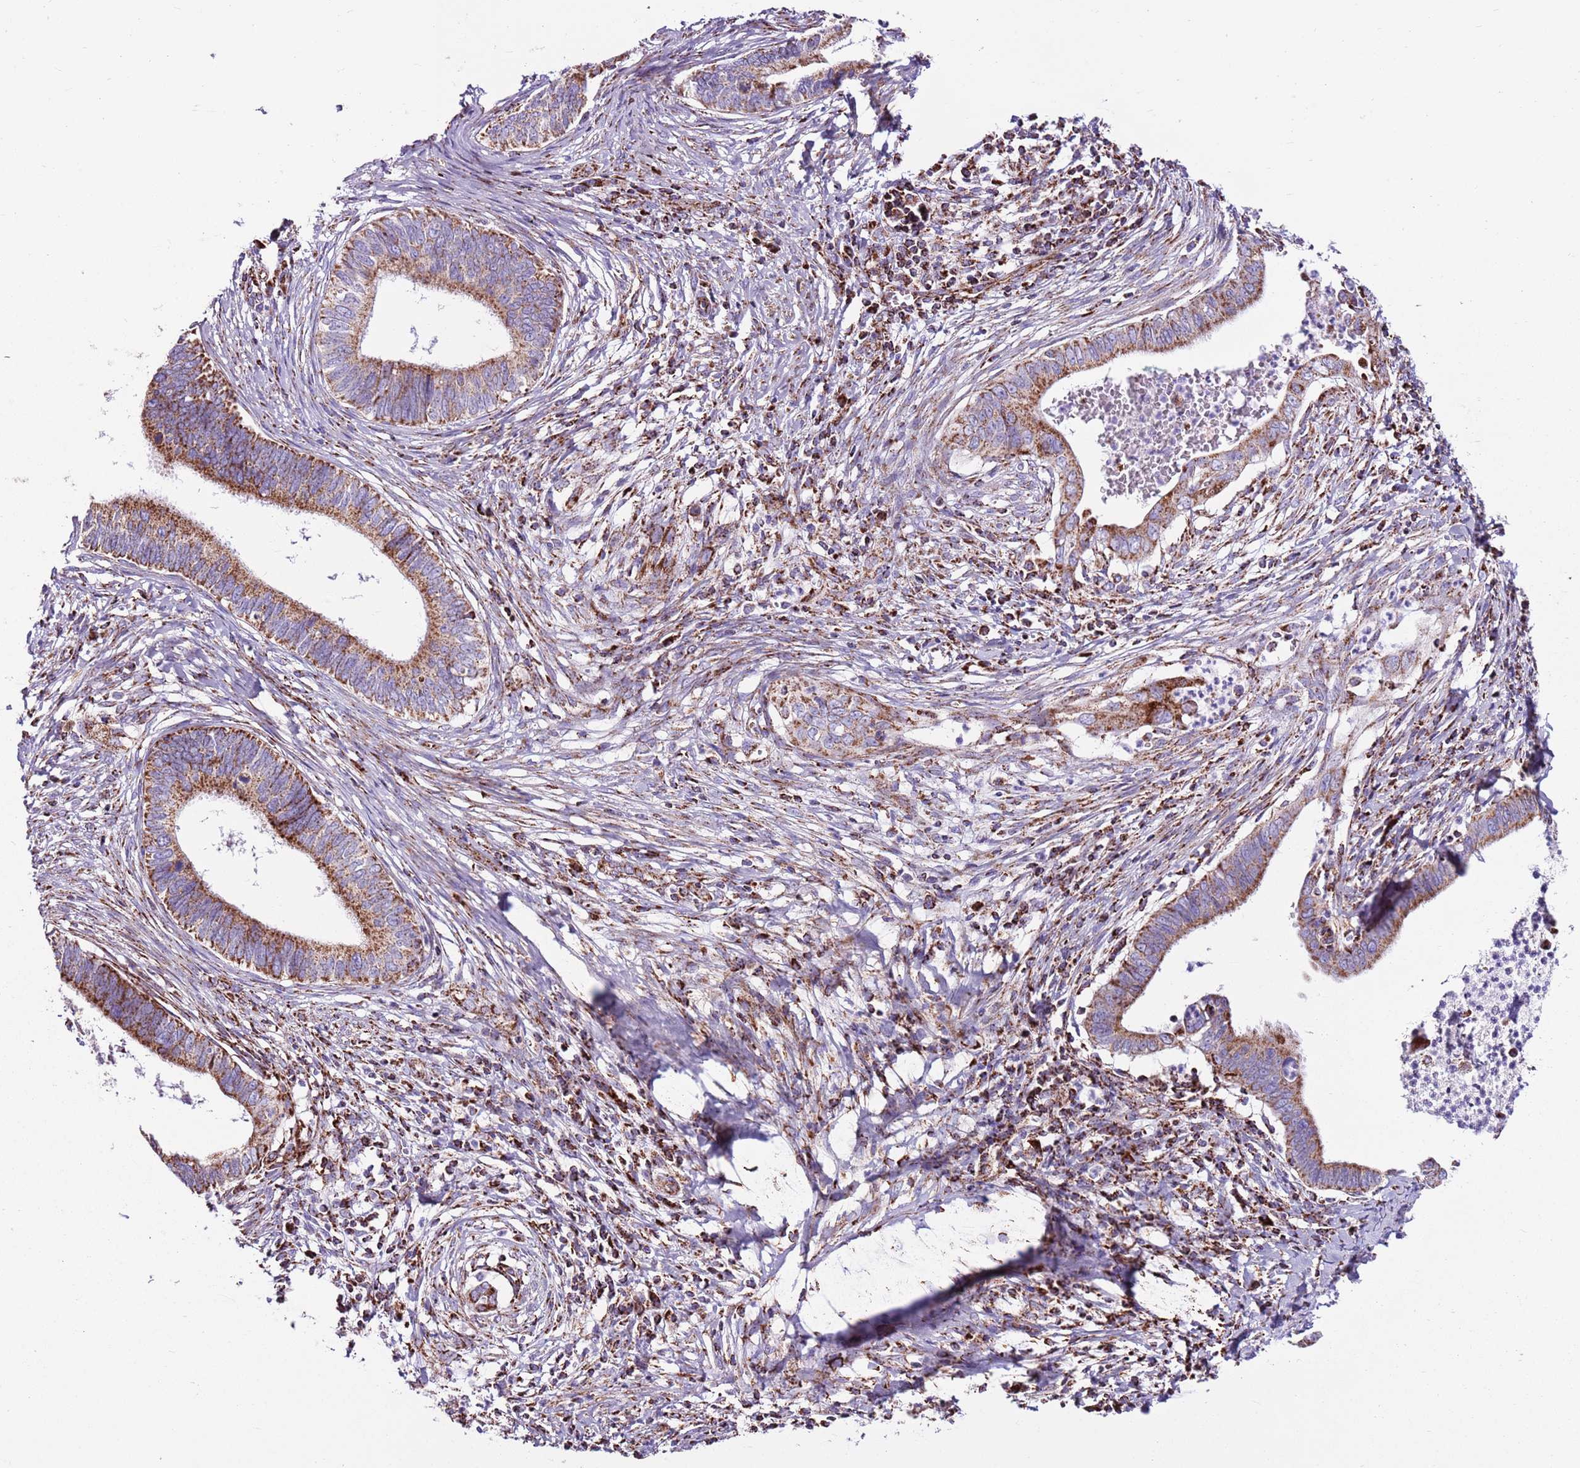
{"staining": {"intensity": "moderate", "quantity": ">75%", "location": "cytoplasmic/membranous"}, "tissue": "cervical cancer", "cell_type": "Tumor cells", "image_type": "cancer", "snomed": [{"axis": "morphology", "description": "Adenocarcinoma, NOS"}, {"axis": "topography", "description": "Cervix"}], "caption": "IHC (DAB (3,3'-diaminobenzidine)) staining of human cervical cancer demonstrates moderate cytoplasmic/membranous protein positivity in approximately >75% of tumor cells. (DAB (3,3'-diaminobenzidine) IHC, brown staining for protein, blue staining for nuclei).", "gene": "HECTD4", "patient": {"sex": "female", "age": 42}}